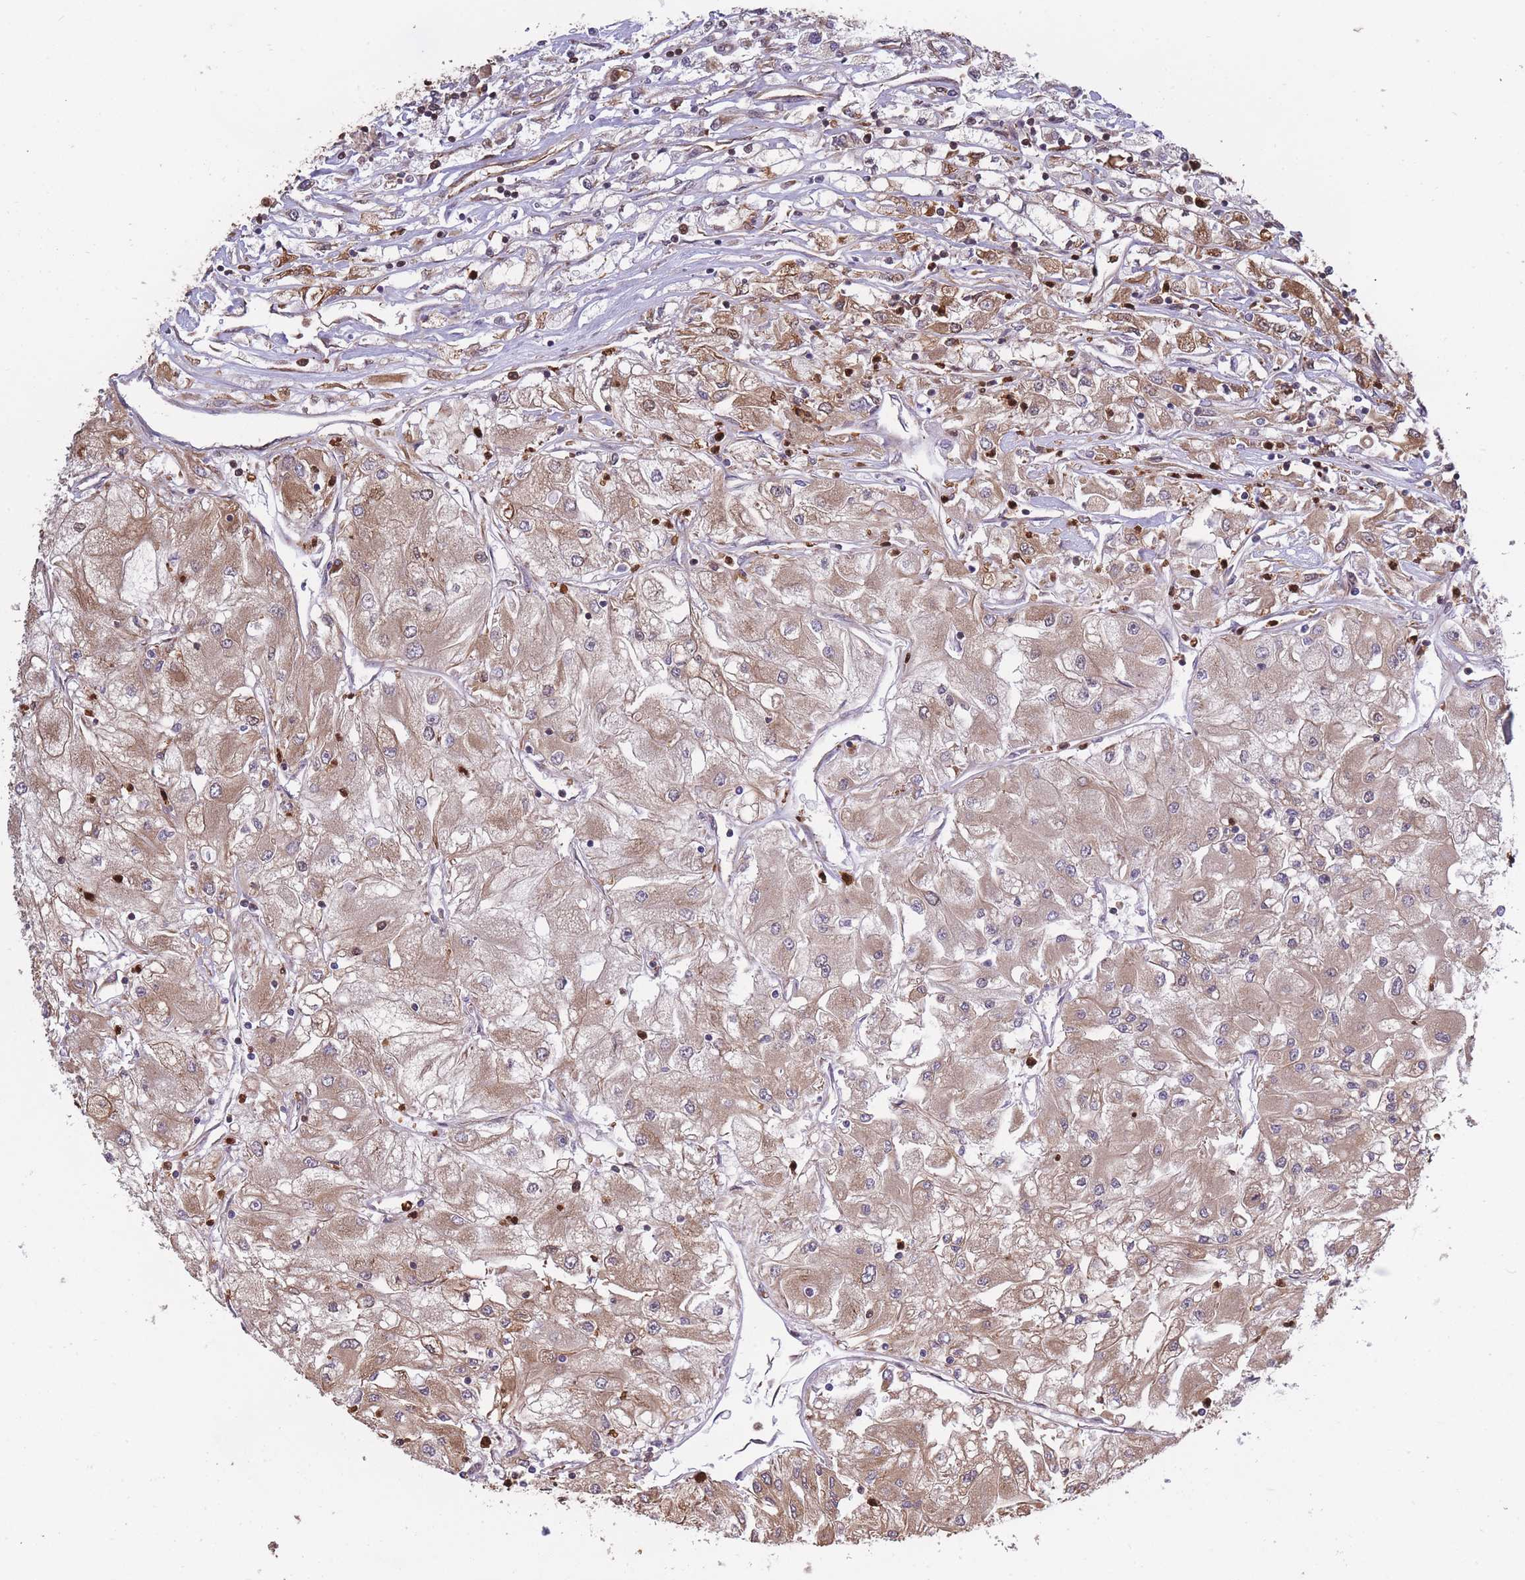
{"staining": {"intensity": "moderate", "quantity": "25%-75%", "location": "cytoplasmic/membranous"}, "tissue": "renal cancer", "cell_type": "Tumor cells", "image_type": "cancer", "snomed": [{"axis": "morphology", "description": "Adenocarcinoma, NOS"}, {"axis": "topography", "description": "Kidney"}], "caption": "This photomicrograph exhibits IHC staining of human renal cancer (adenocarcinoma), with medium moderate cytoplasmic/membranous positivity in about 25%-75% of tumor cells.", "gene": "ARL13B", "patient": {"sex": "male", "age": 80}}